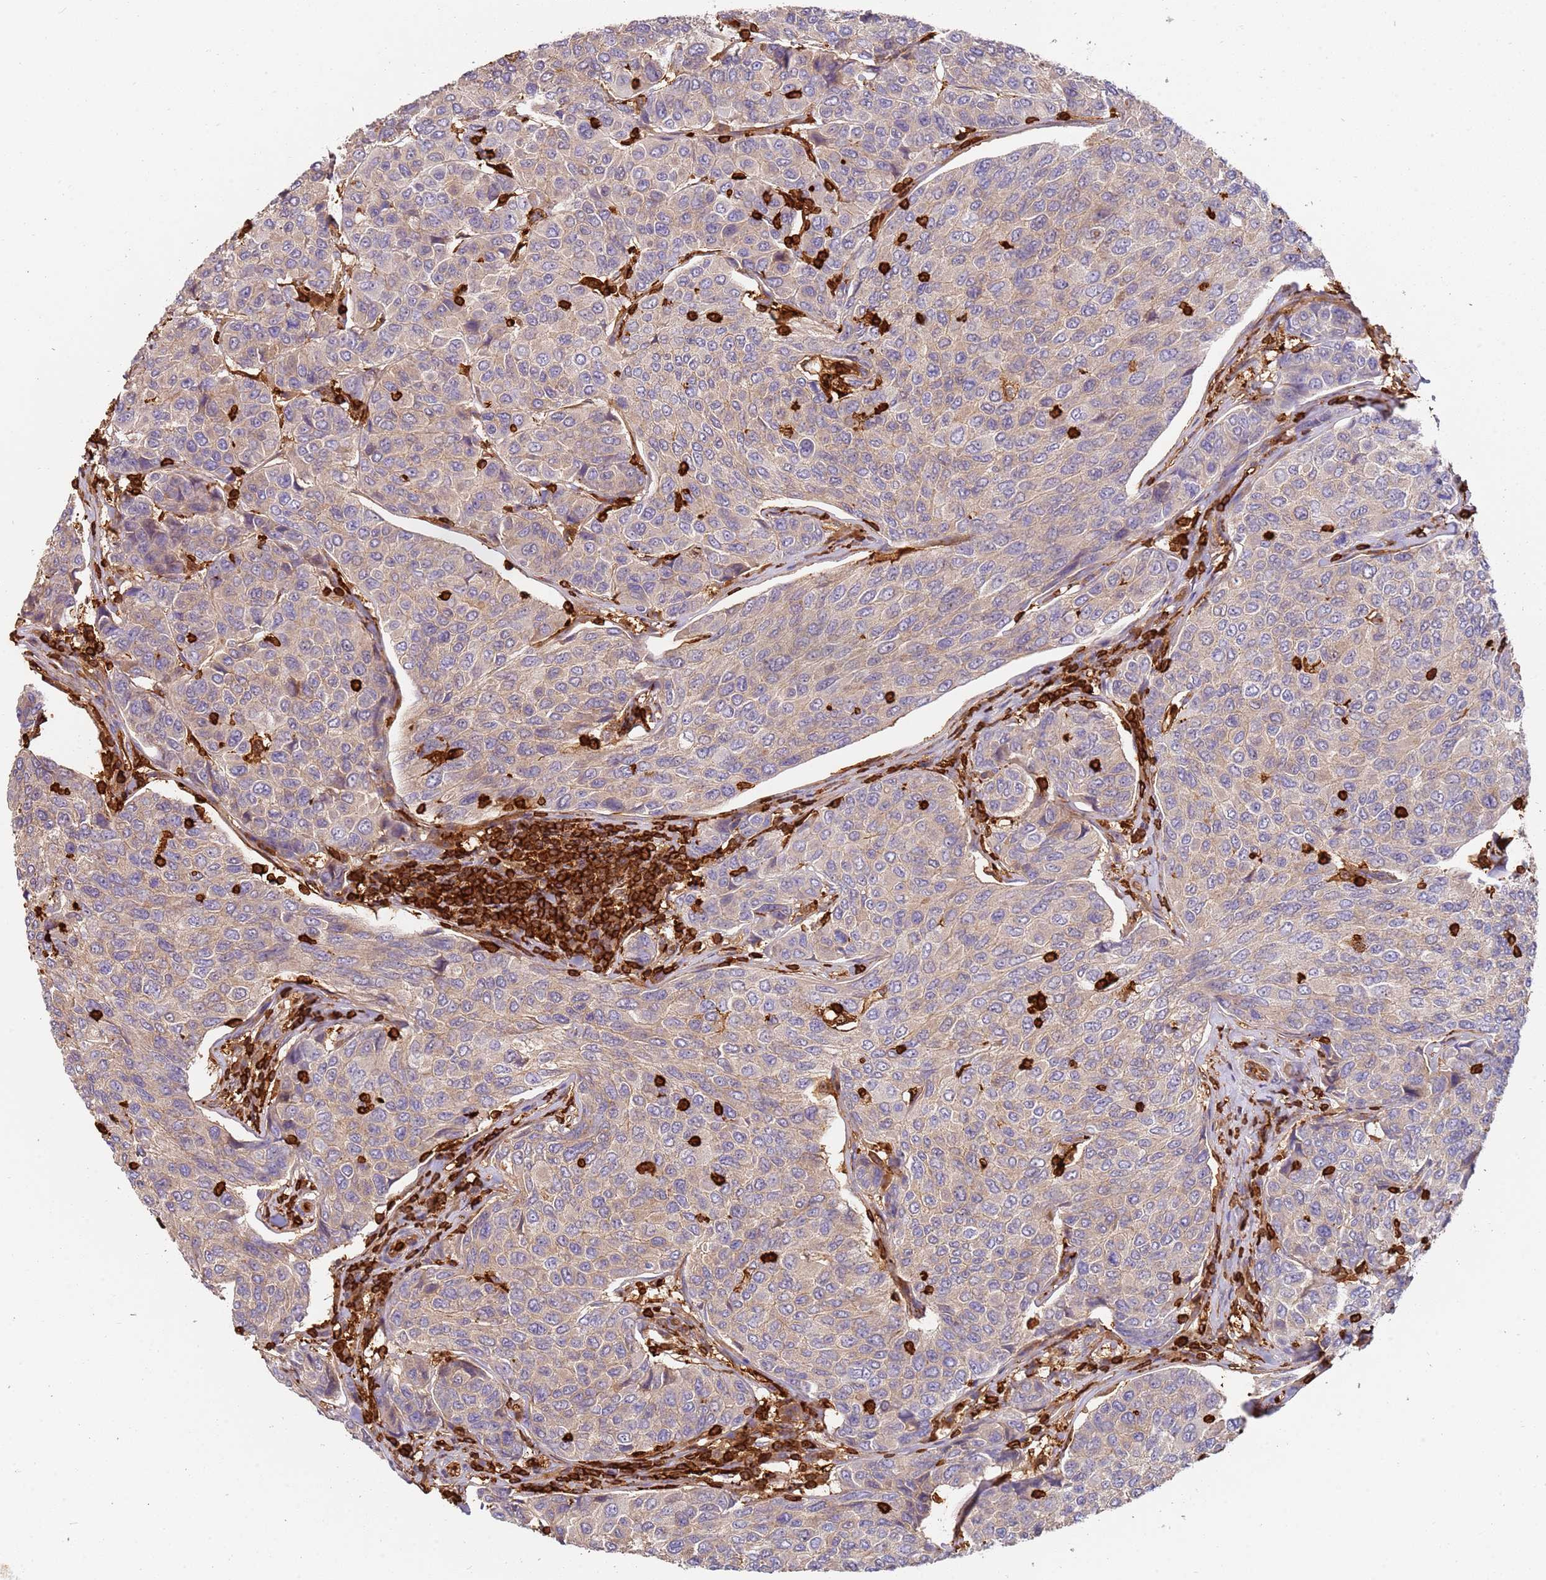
{"staining": {"intensity": "weak", "quantity": "<25%", "location": "cytoplasmic/membranous"}, "tissue": "breast cancer", "cell_type": "Tumor cells", "image_type": "cancer", "snomed": [{"axis": "morphology", "description": "Duct carcinoma"}, {"axis": "topography", "description": "Breast"}], "caption": "Micrograph shows no significant protein staining in tumor cells of intraductal carcinoma (breast).", "gene": "OR6P1", "patient": {"sex": "female", "age": 55}}